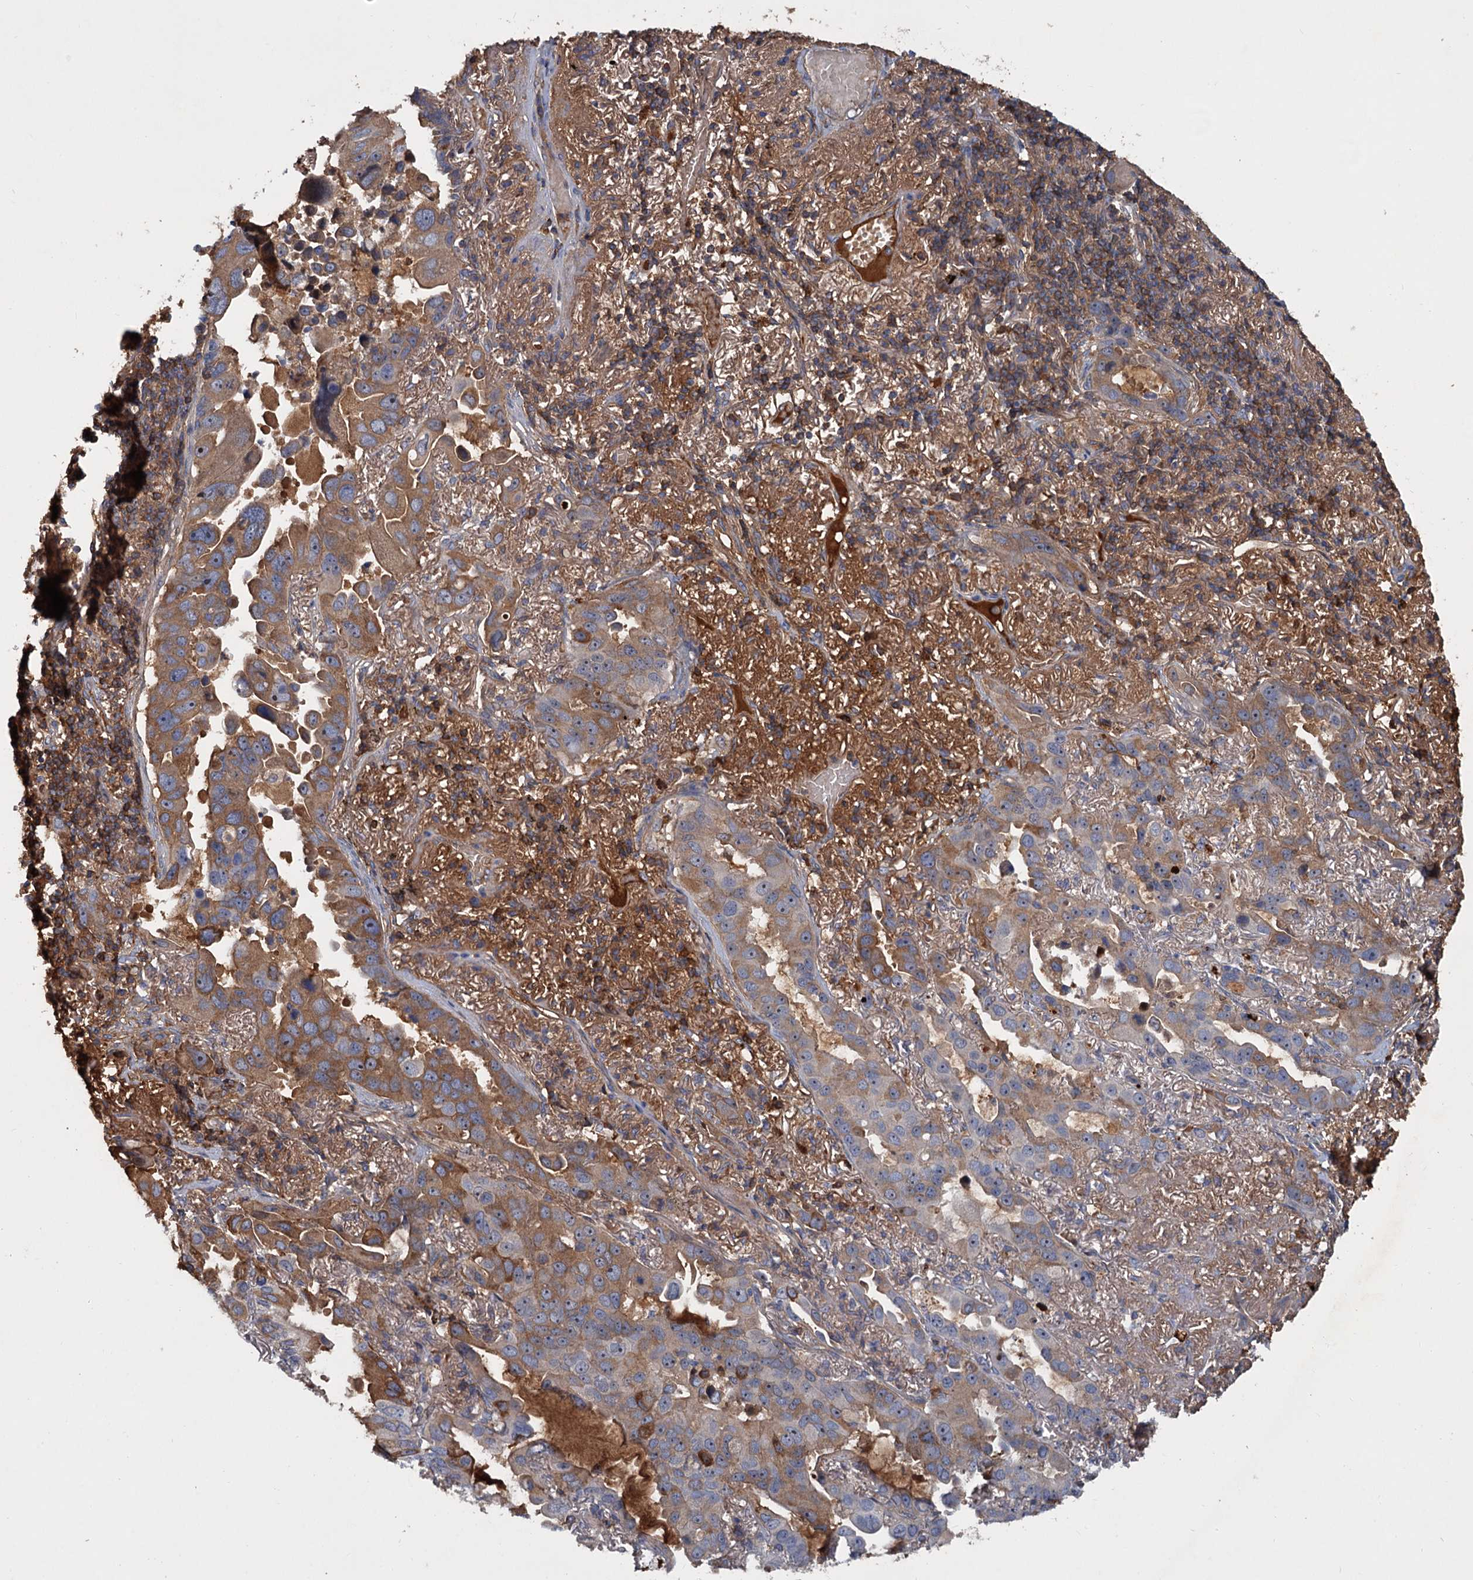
{"staining": {"intensity": "moderate", "quantity": ">75%", "location": "cytoplasmic/membranous"}, "tissue": "lung cancer", "cell_type": "Tumor cells", "image_type": "cancer", "snomed": [{"axis": "morphology", "description": "Adenocarcinoma, NOS"}, {"axis": "topography", "description": "Lung"}], "caption": "High-power microscopy captured an immunohistochemistry (IHC) image of lung adenocarcinoma, revealing moderate cytoplasmic/membranous staining in about >75% of tumor cells. The staining was performed using DAB, with brown indicating positive protein expression. Nuclei are stained blue with hematoxylin.", "gene": "CHRD", "patient": {"sex": "male", "age": 64}}